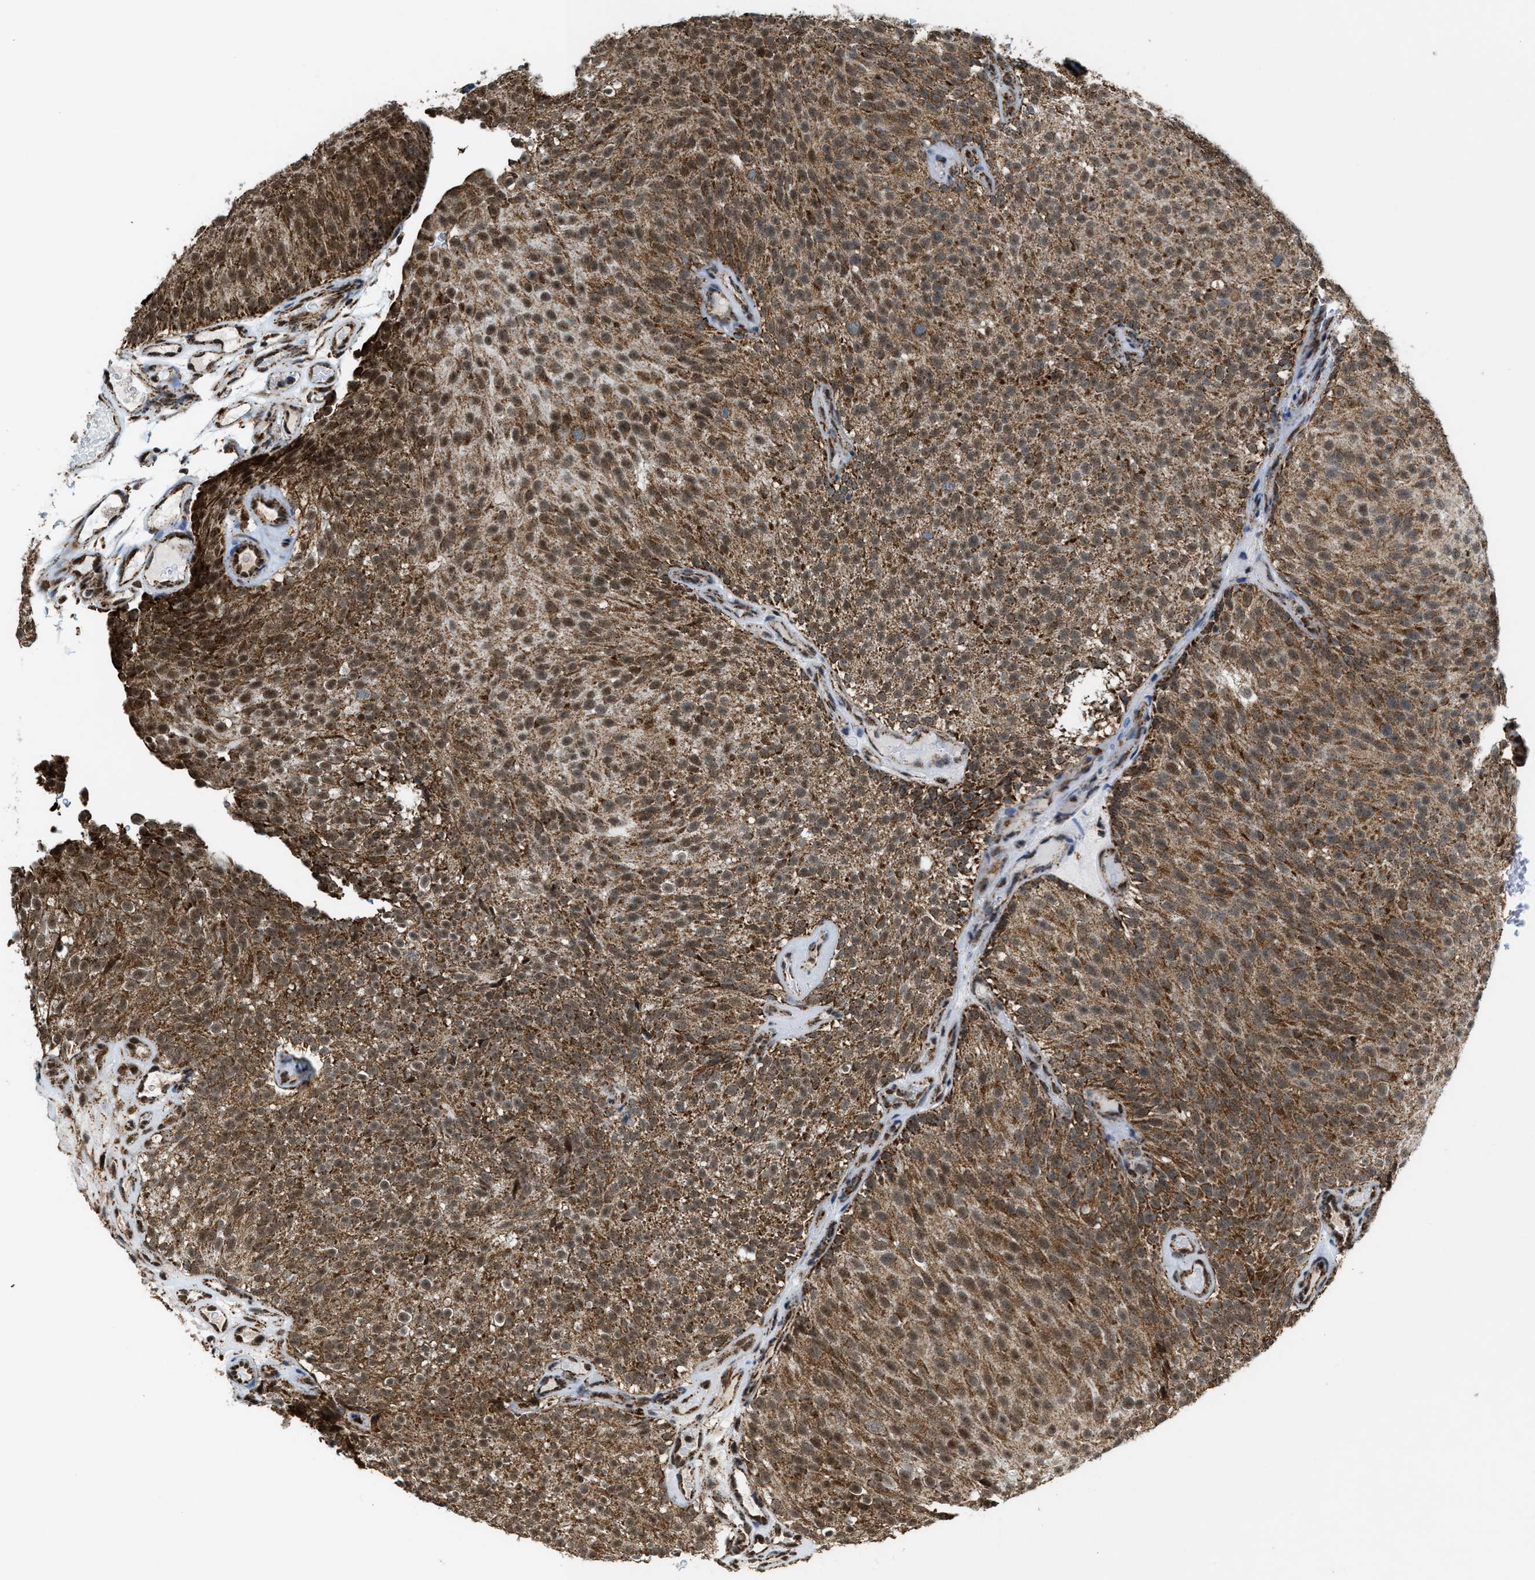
{"staining": {"intensity": "strong", "quantity": ">75%", "location": "cytoplasmic/membranous,nuclear"}, "tissue": "urothelial cancer", "cell_type": "Tumor cells", "image_type": "cancer", "snomed": [{"axis": "morphology", "description": "Urothelial carcinoma, Low grade"}, {"axis": "topography", "description": "Urinary bladder"}], "caption": "This micrograph shows urothelial cancer stained with immunohistochemistry (IHC) to label a protein in brown. The cytoplasmic/membranous and nuclear of tumor cells show strong positivity for the protein. Nuclei are counter-stained blue.", "gene": "HIBADH", "patient": {"sex": "male", "age": 78}}